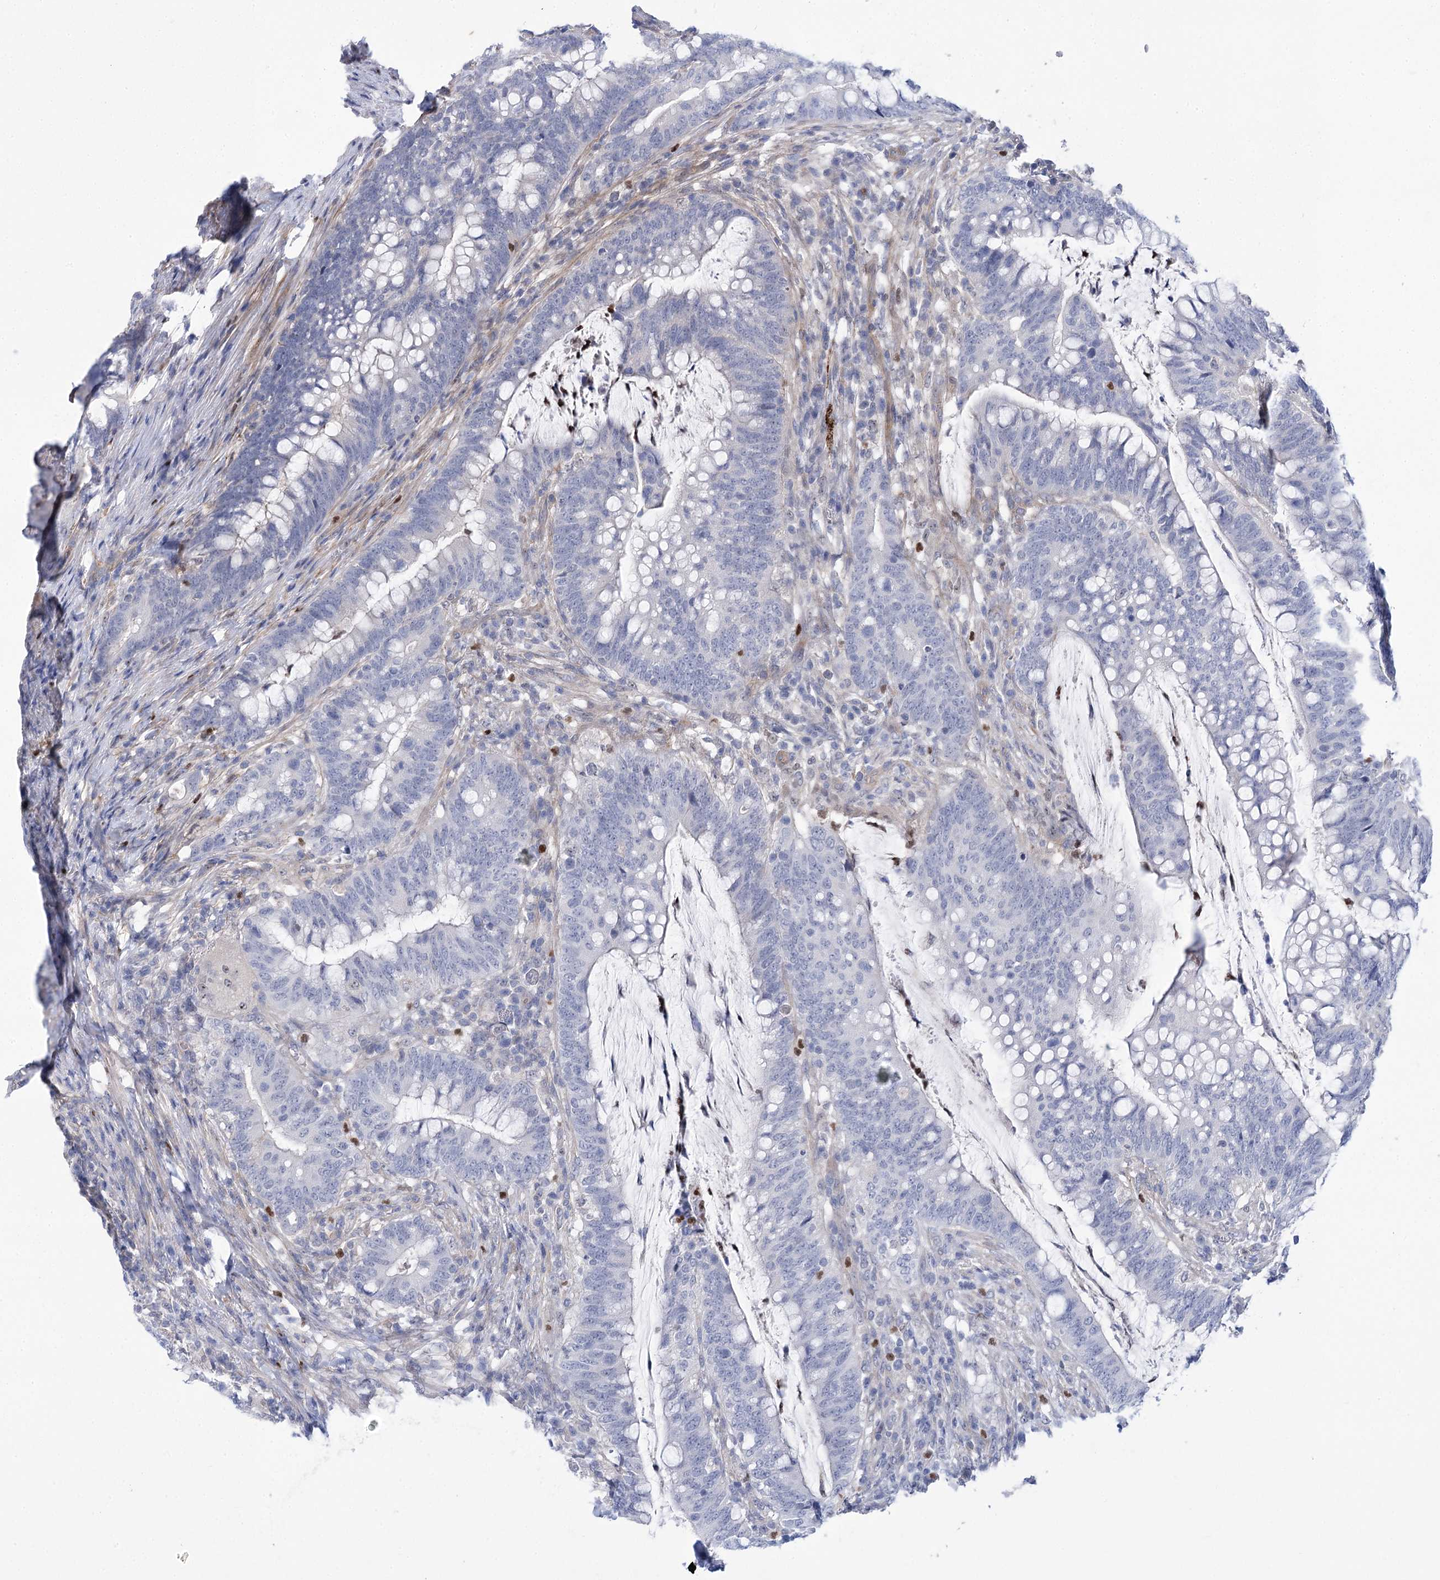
{"staining": {"intensity": "negative", "quantity": "none", "location": "none"}, "tissue": "colorectal cancer", "cell_type": "Tumor cells", "image_type": "cancer", "snomed": [{"axis": "morphology", "description": "Adenocarcinoma, NOS"}, {"axis": "topography", "description": "Colon"}], "caption": "This micrograph is of adenocarcinoma (colorectal) stained with IHC to label a protein in brown with the nuclei are counter-stained blue. There is no positivity in tumor cells.", "gene": "THAP6", "patient": {"sex": "female", "age": 66}}